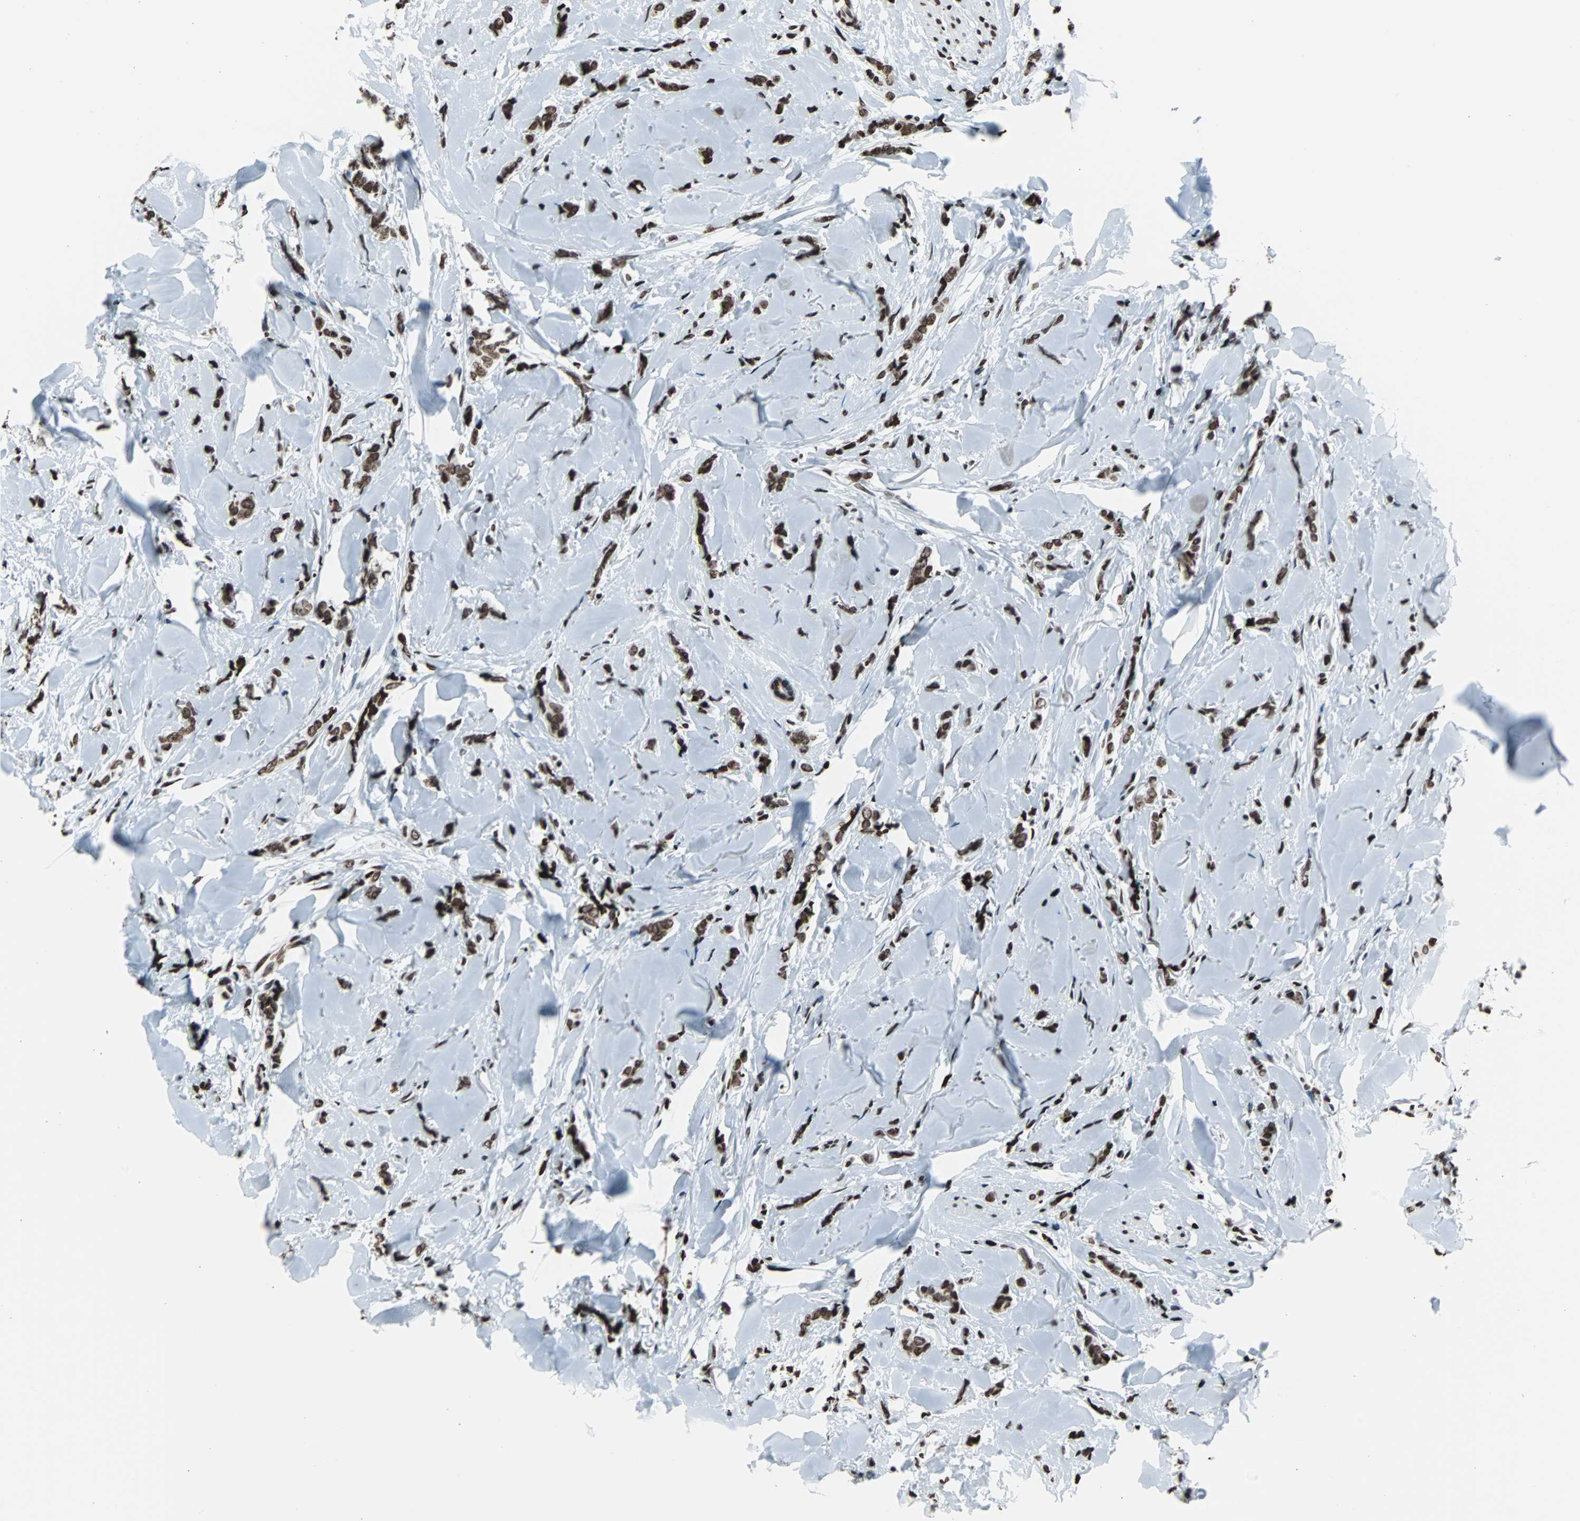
{"staining": {"intensity": "strong", "quantity": ">75%", "location": "nuclear"}, "tissue": "breast cancer", "cell_type": "Tumor cells", "image_type": "cancer", "snomed": [{"axis": "morphology", "description": "Lobular carcinoma"}, {"axis": "topography", "description": "Skin"}, {"axis": "topography", "description": "Breast"}], "caption": "There is high levels of strong nuclear expression in tumor cells of breast lobular carcinoma, as demonstrated by immunohistochemical staining (brown color).", "gene": "H2BC18", "patient": {"sex": "female", "age": 46}}